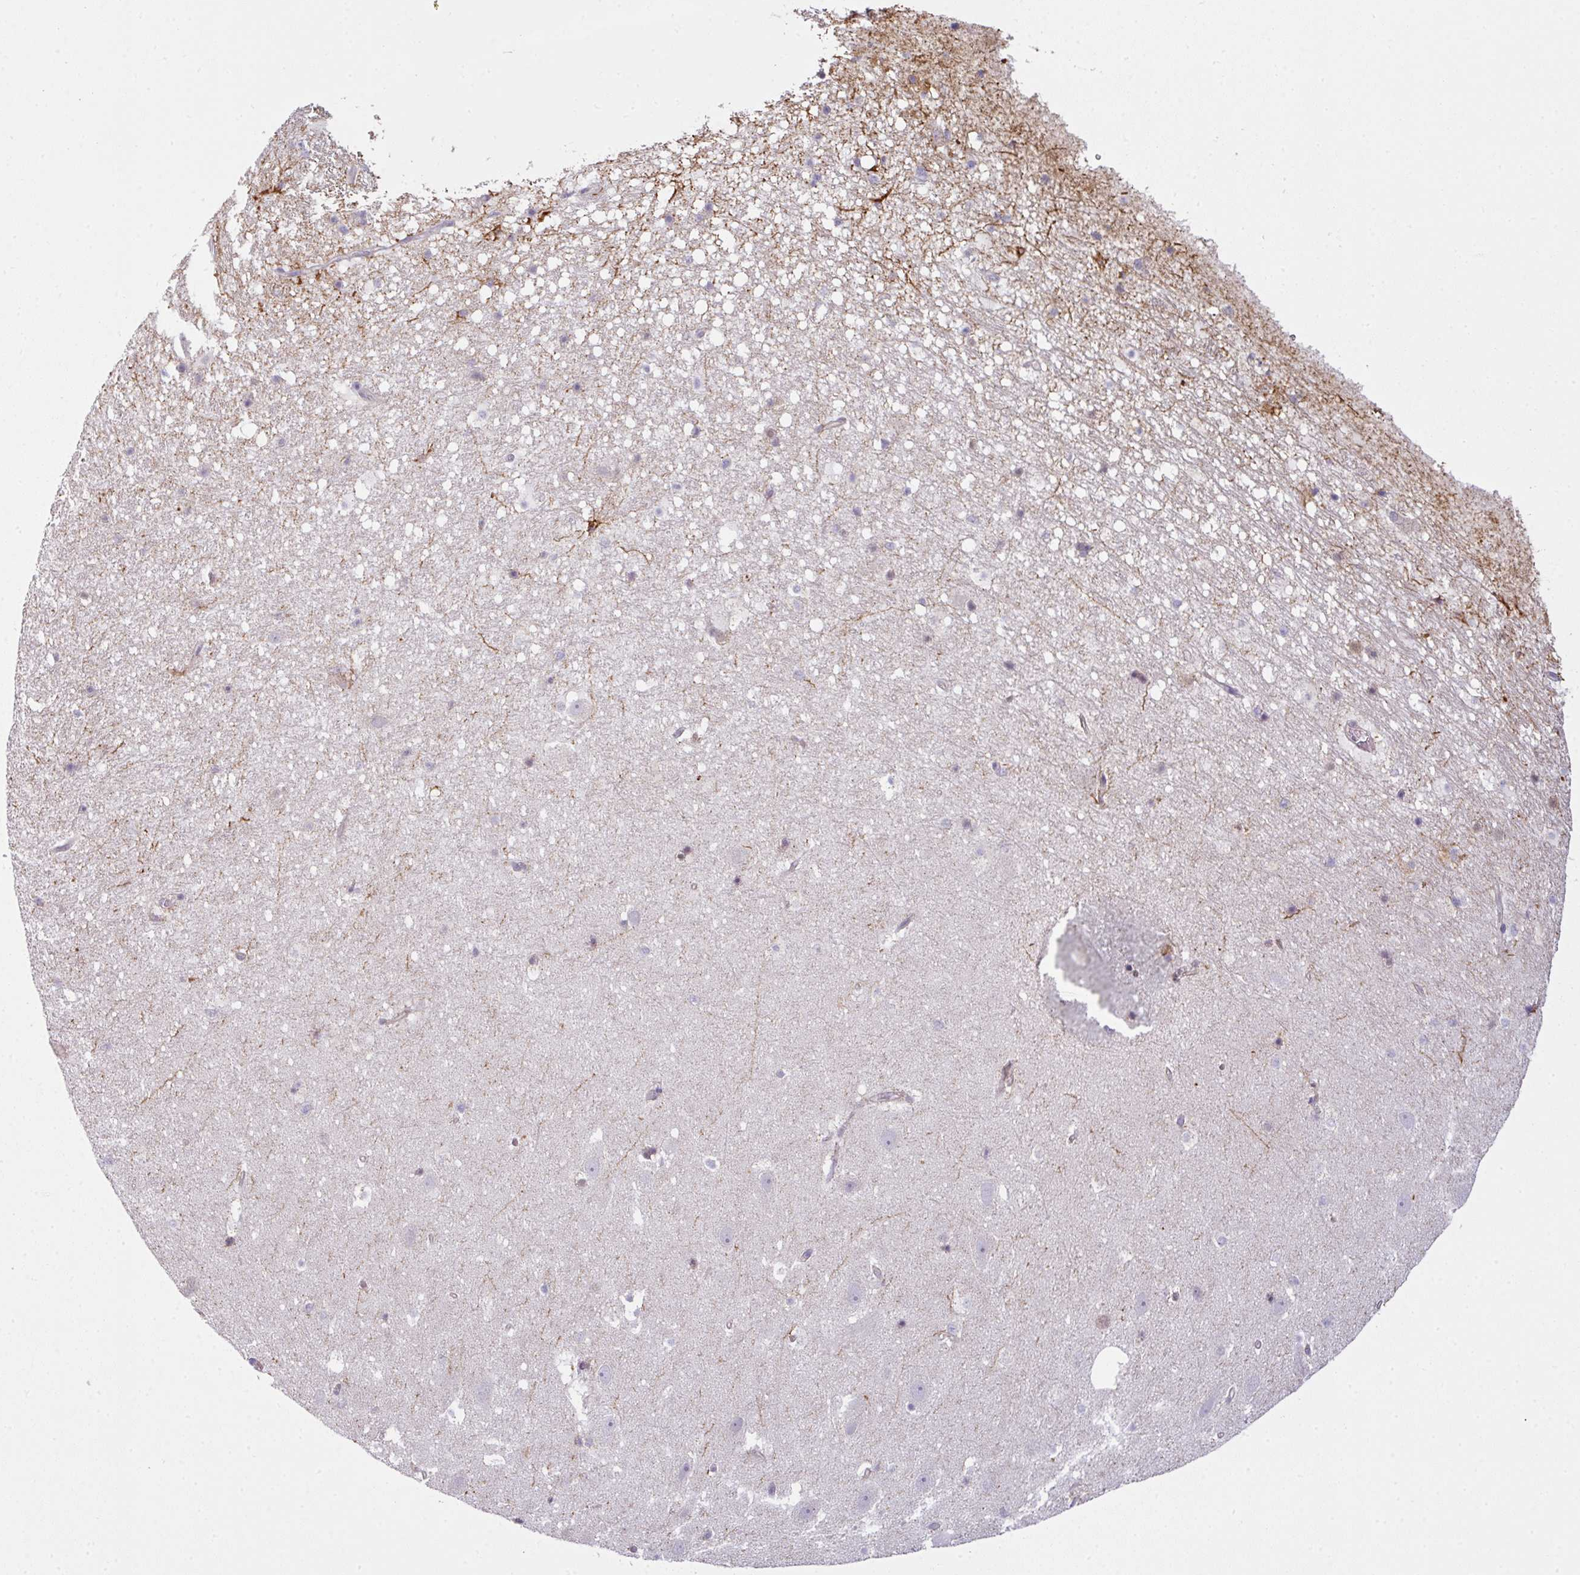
{"staining": {"intensity": "moderate", "quantity": "<25%", "location": "nuclear"}, "tissue": "hippocampus", "cell_type": "Glial cells", "image_type": "normal", "snomed": [{"axis": "morphology", "description": "Normal tissue, NOS"}, {"axis": "topography", "description": "Hippocampus"}], "caption": "Glial cells demonstrate low levels of moderate nuclear positivity in approximately <25% of cells in unremarkable hippocampus. (DAB (3,3'-diaminobenzidine) IHC, brown staining for protein, blue staining for nuclei).", "gene": "DERPC", "patient": {"sex": "male", "age": 37}}